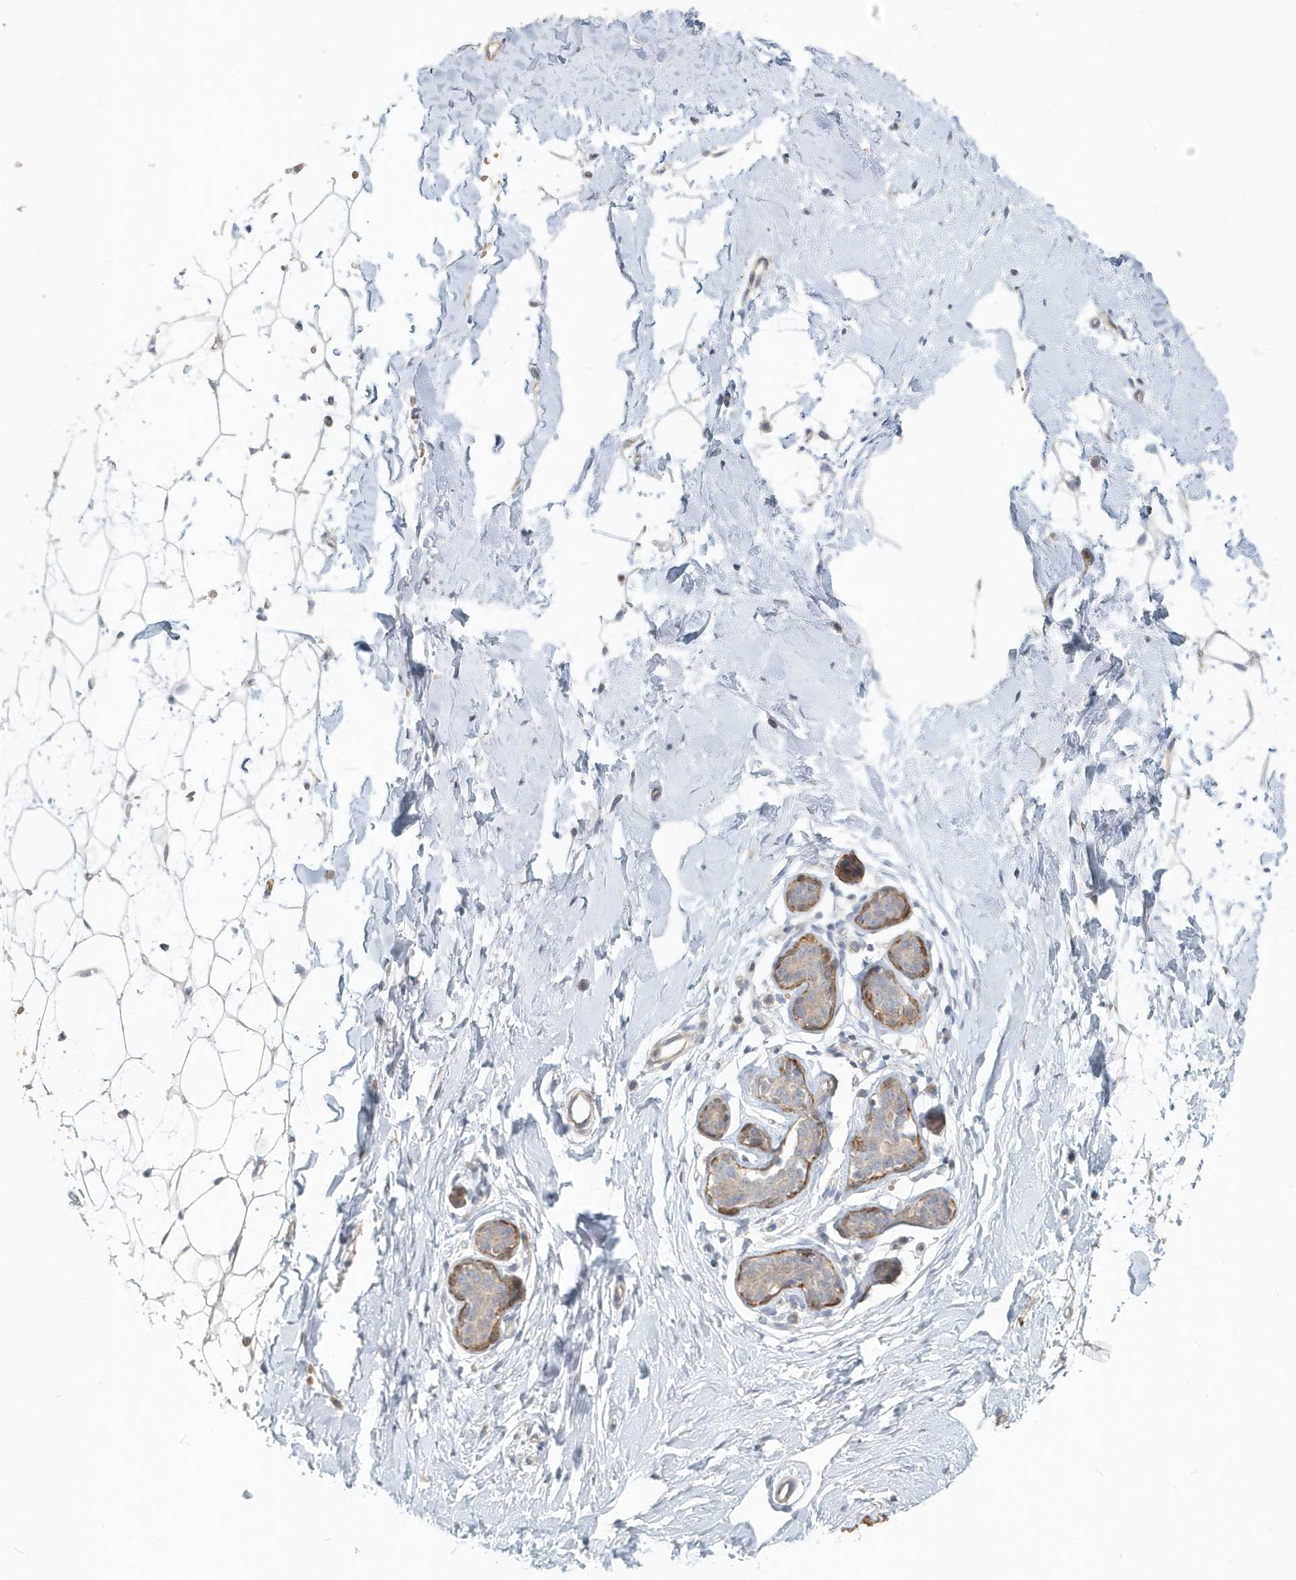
{"staining": {"intensity": "negative", "quantity": "none", "location": "none"}, "tissue": "adipose tissue", "cell_type": "Adipocytes", "image_type": "normal", "snomed": [{"axis": "morphology", "description": "Normal tissue, NOS"}, {"axis": "topography", "description": "Breast"}], "caption": "Immunohistochemistry (IHC) of normal adipose tissue displays no positivity in adipocytes. (DAB immunohistochemistry, high magnification).", "gene": "NAPB", "patient": {"sex": "female", "age": 23}}